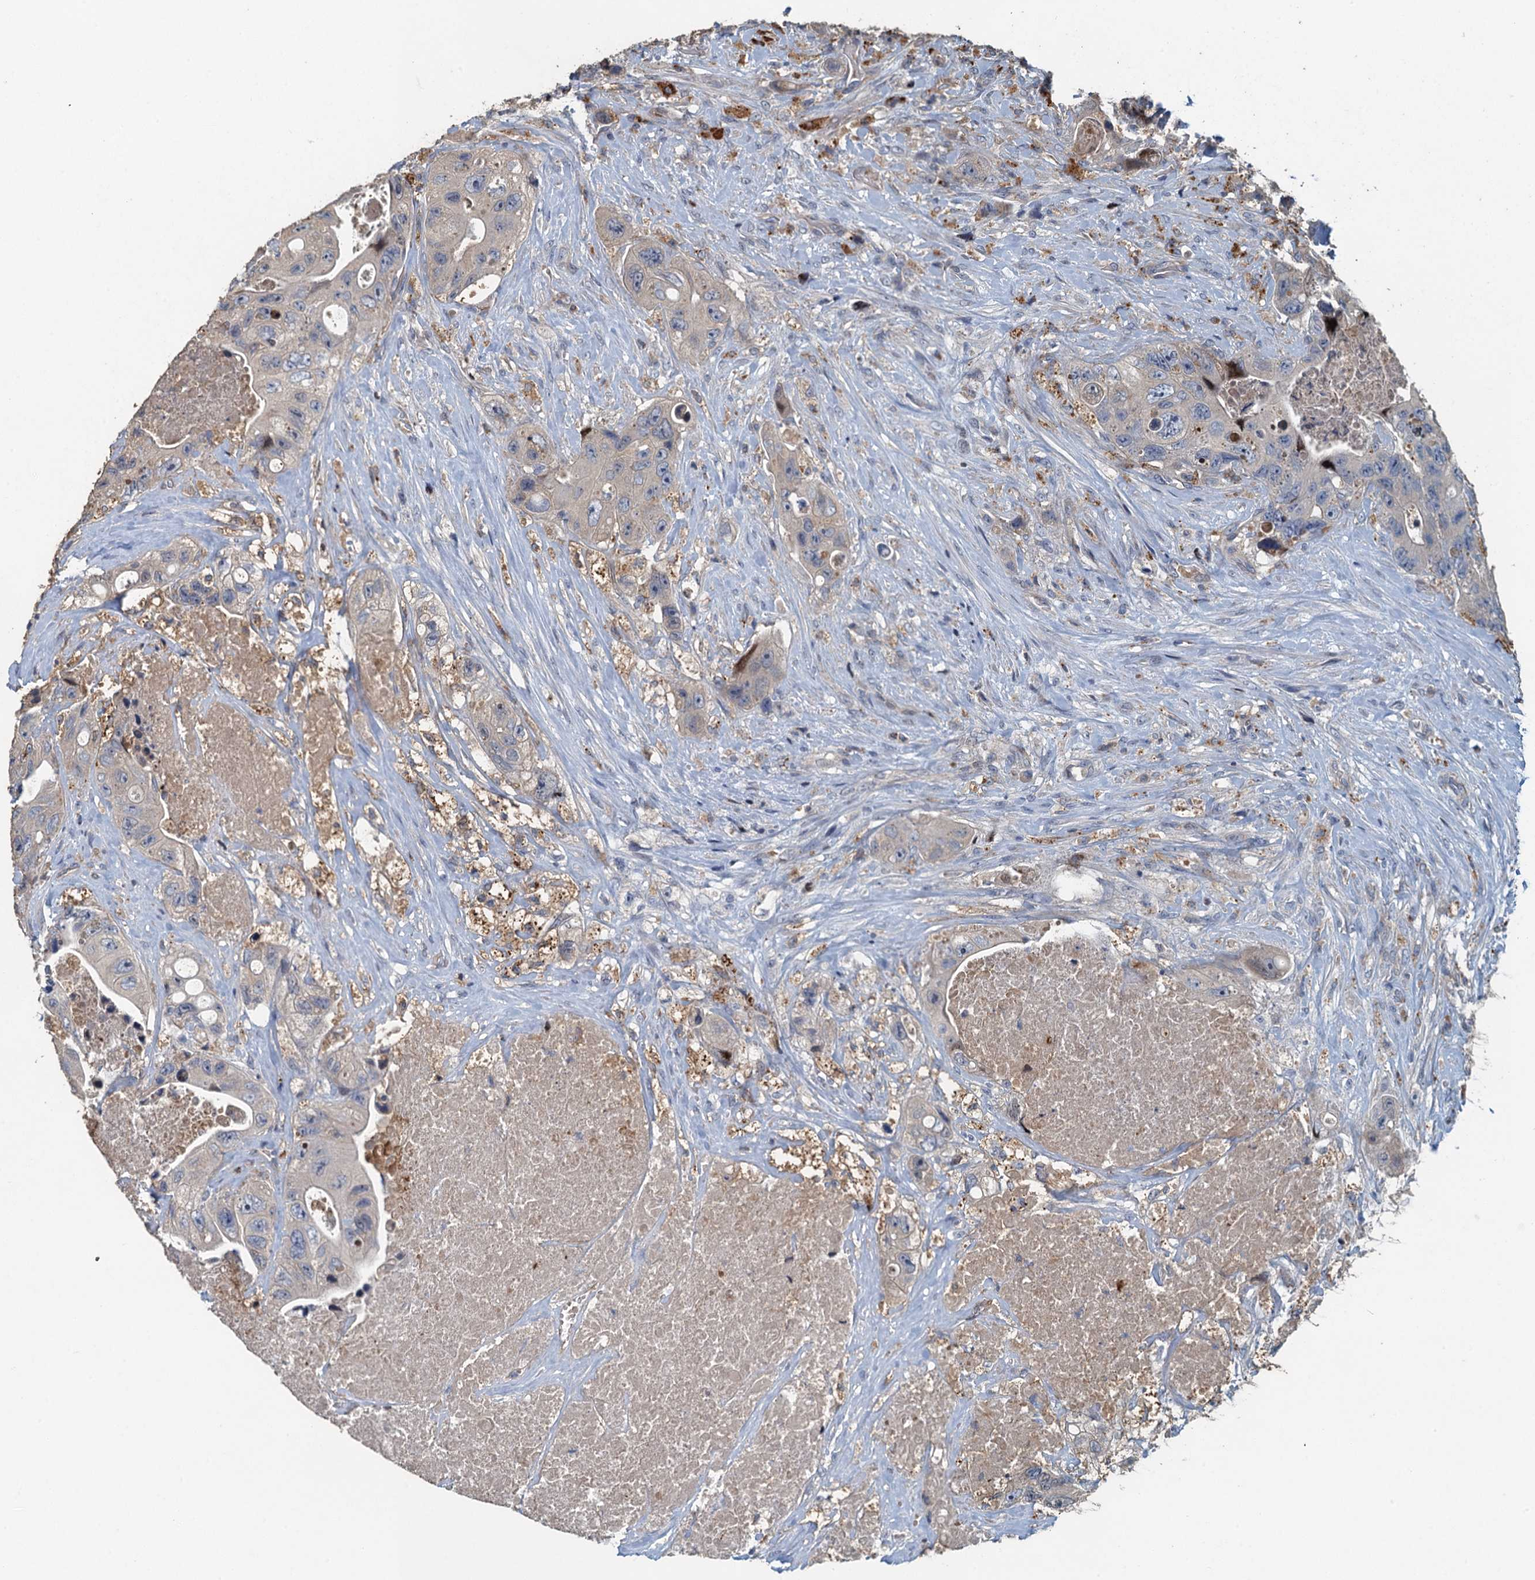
{"staining": {"intensity": "negative", "quantity": "none", "location": "none"}, "tissue": "colorectal cancer", "cell_type": "Tumor cells", "image_type": "cancer", "snomed": [{"axis": "morphology", "description": "Adenocarcinoma, NOS"}, {"axis": "topography", "description": "Colon"}], "caption": "Colorectal adenocarcinoma stained for a protein using immunohistochemistry (IHC) reveals no positivity tumor cells.", "gene": "AGRN", "patient": {"sex": "female", "age": 46}}